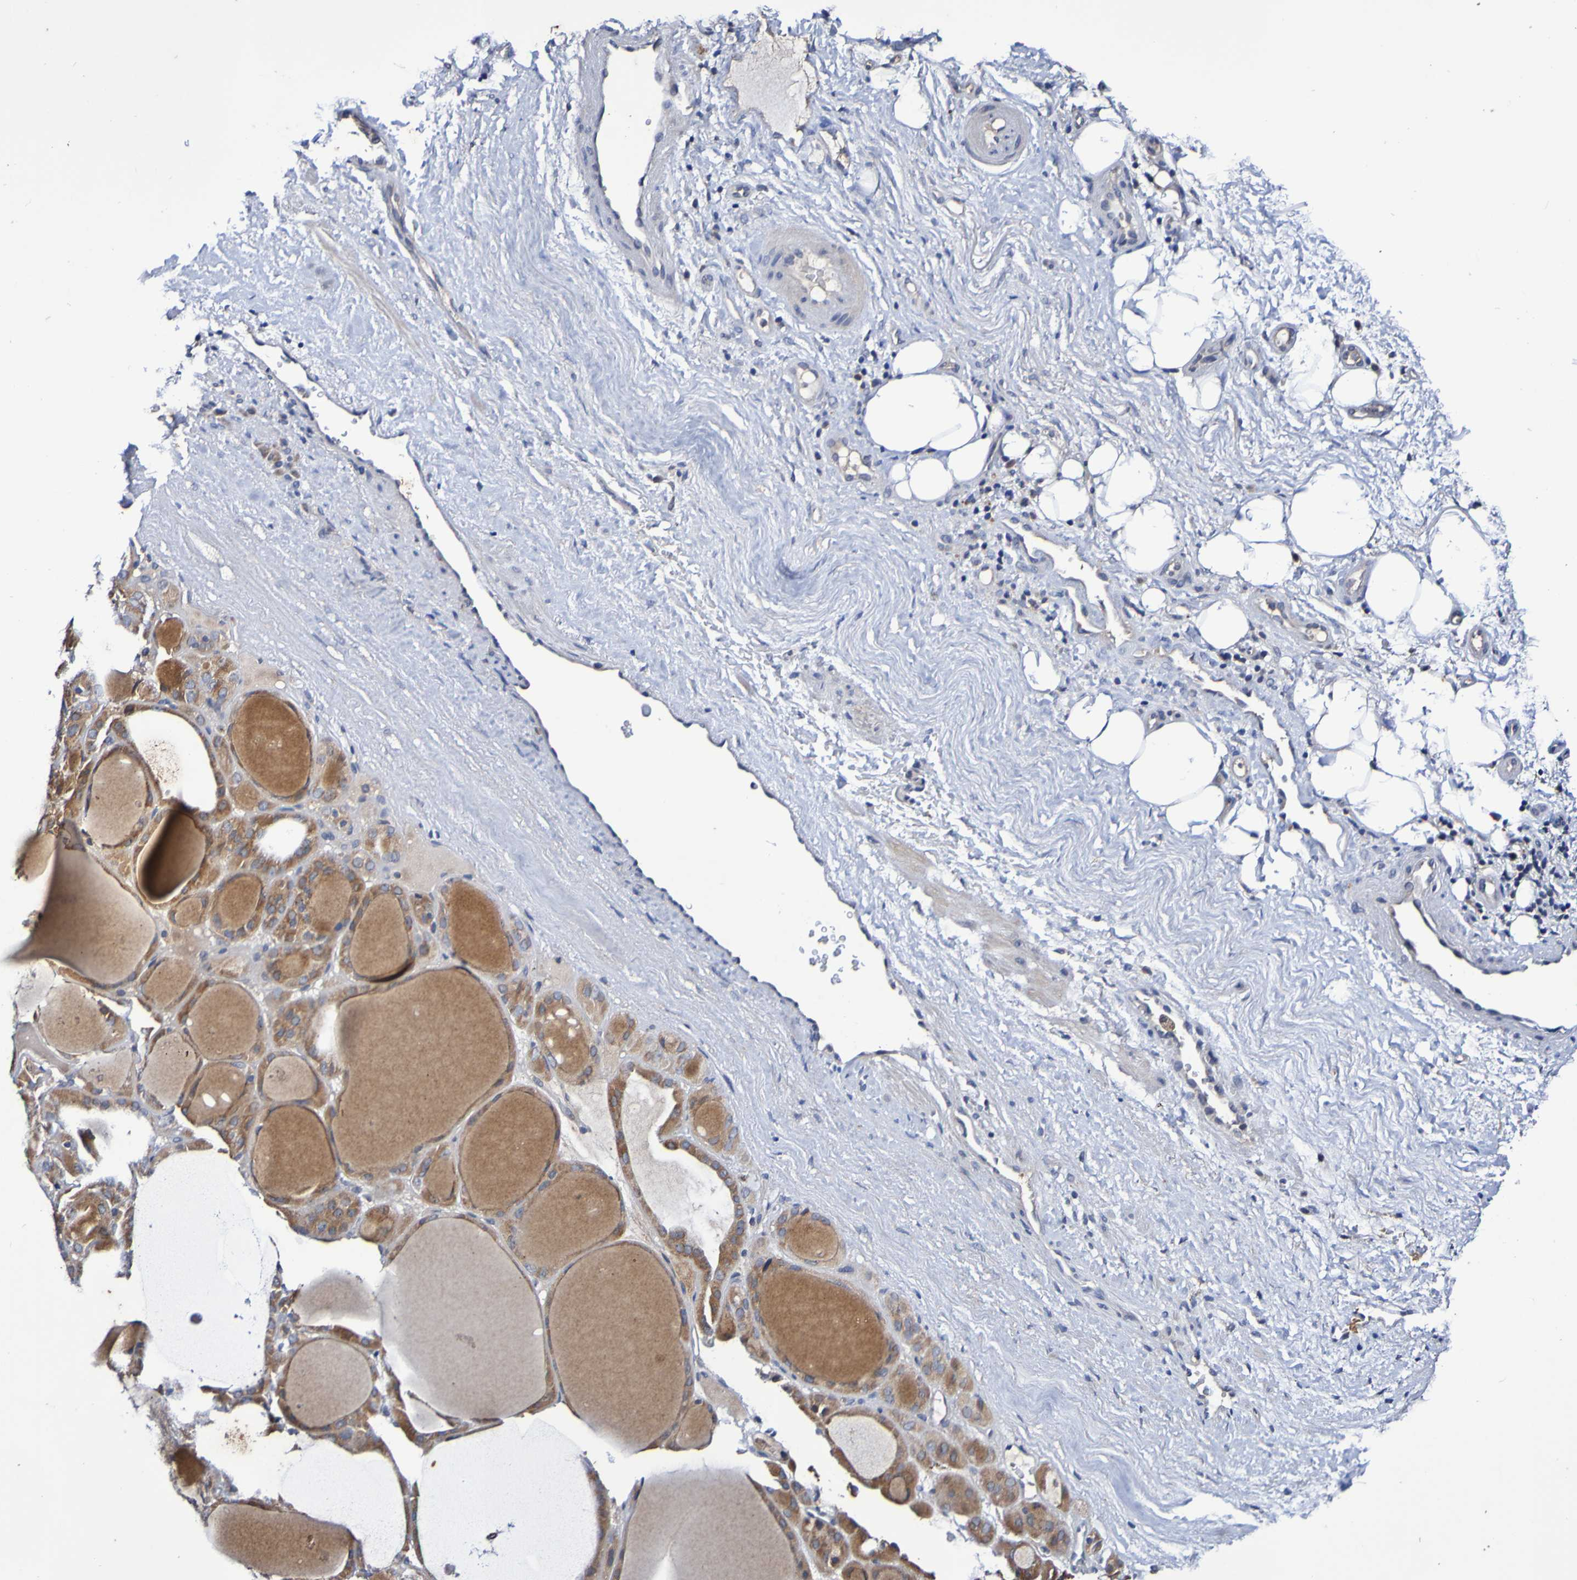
{"staining": {"intensity": "moderate", "quantity": ">75%", "location": "cytoplasmic/membranous"}, "tissue": "thyroid gland", "cell_type": "Glandular cells", "image_type": "normal", "snomed": [{"axis": "morphology", "description": "Normal tissue, NOS"}, {"axis": "morphology", "description": "Carcinoma, NOS"}, {"axis": "topography", "description": "Thyroid gland"}], "caption": "Protein staining of unremarkable thyroid gland exhibits moderate cytoplasmic/membranous staining in about >75% of glandular cells. The staining was performed using DAB (3,3'-diaminobenzidine) to visualize the protein expression in brown, while the nuclei were stained in blue with hematoxylin (Magnification: 20x).", "gene": "PTP4A2", "patient": {"sex": "female", "age": 86}}